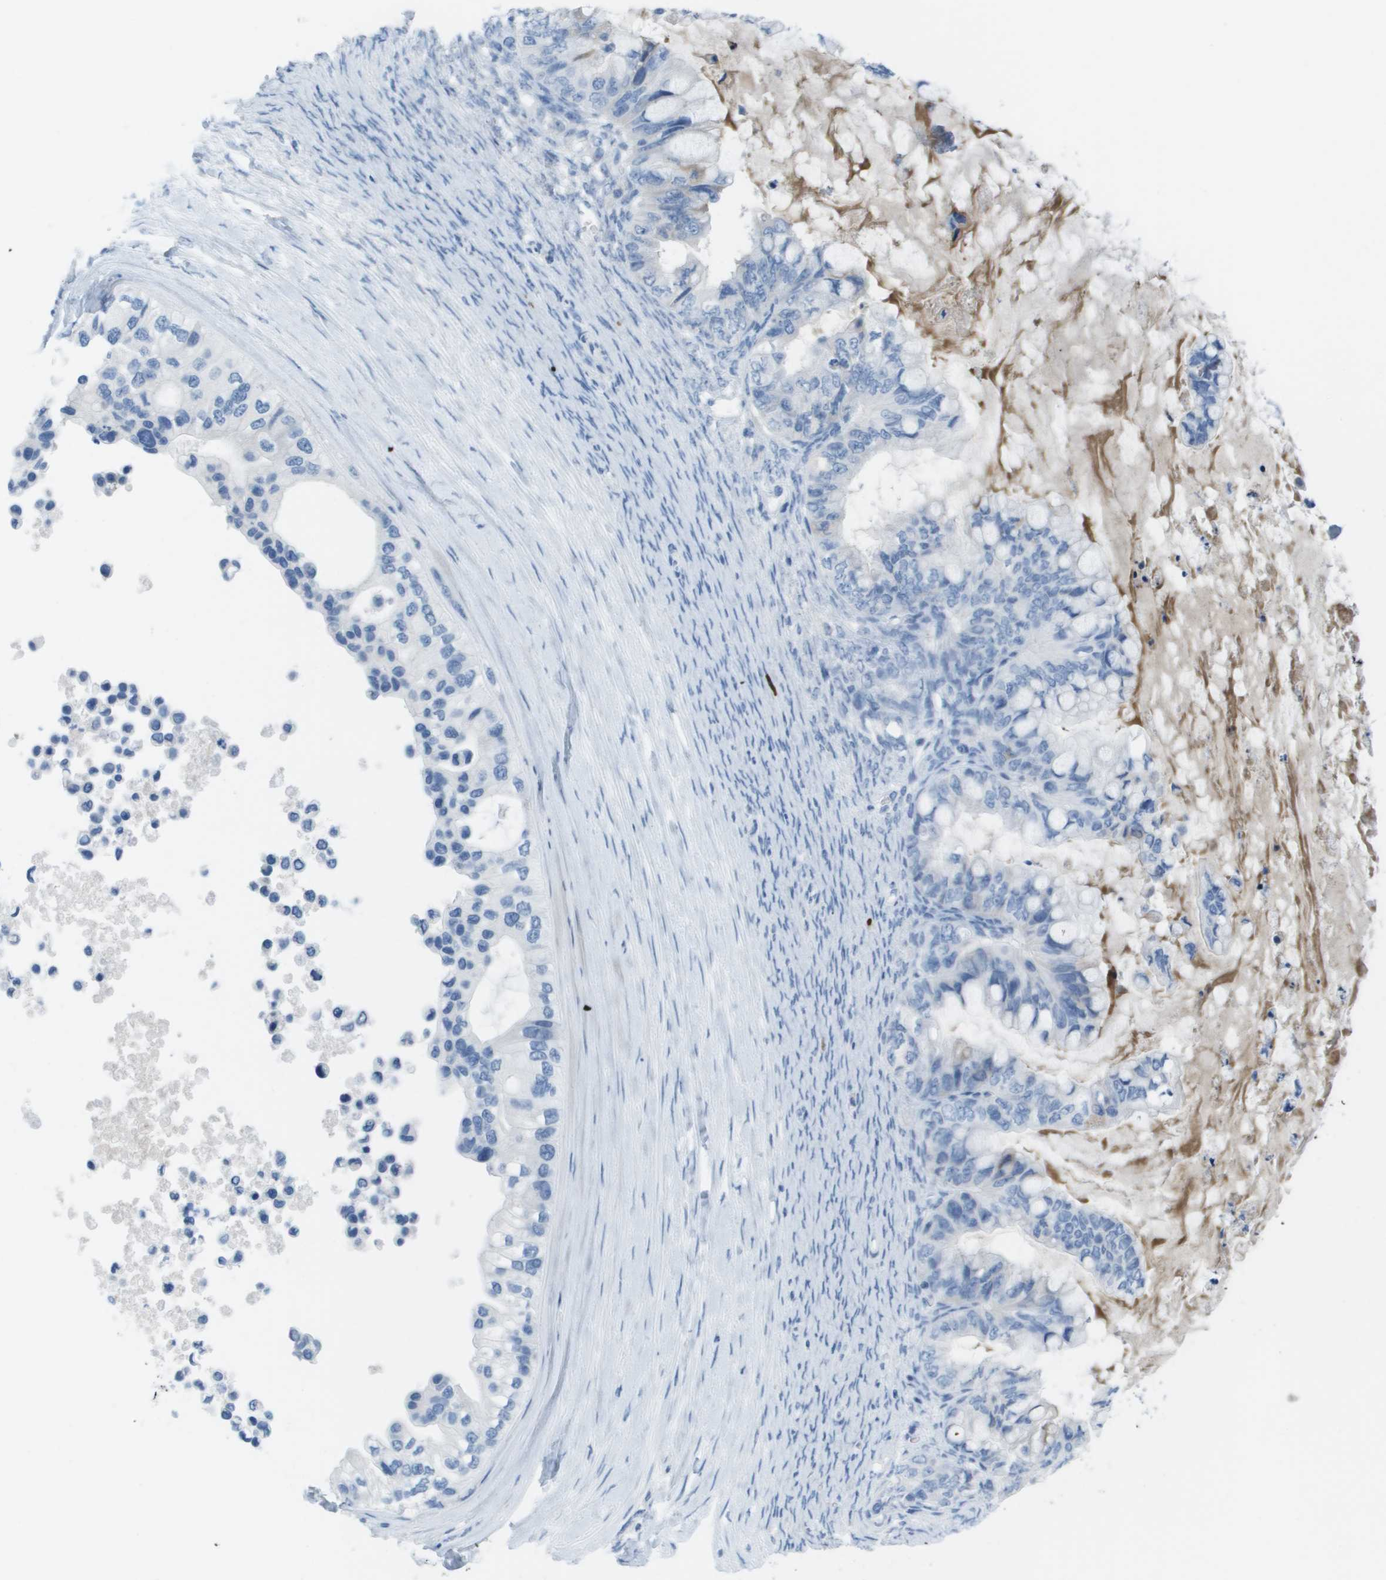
{"staining": {"intensity": "negative", "quantity": "none", "location": "none"}, "tissue": "ovarian cancer", "cell_type": "Tumor cells", "image_type": "cancer", "snomed": [{"axis": "morphology", "description": "Cystadenocarcinoma, mucinous, NOS"}, {"axis": "topography", "description": "Ovary"}], "caption": "Tumor cells are negative for protein expression in human mucinous cystadenocarcinoma (ovarian).", "gene": "GPR18", "patient": {"sex": "female", "age": 80}}